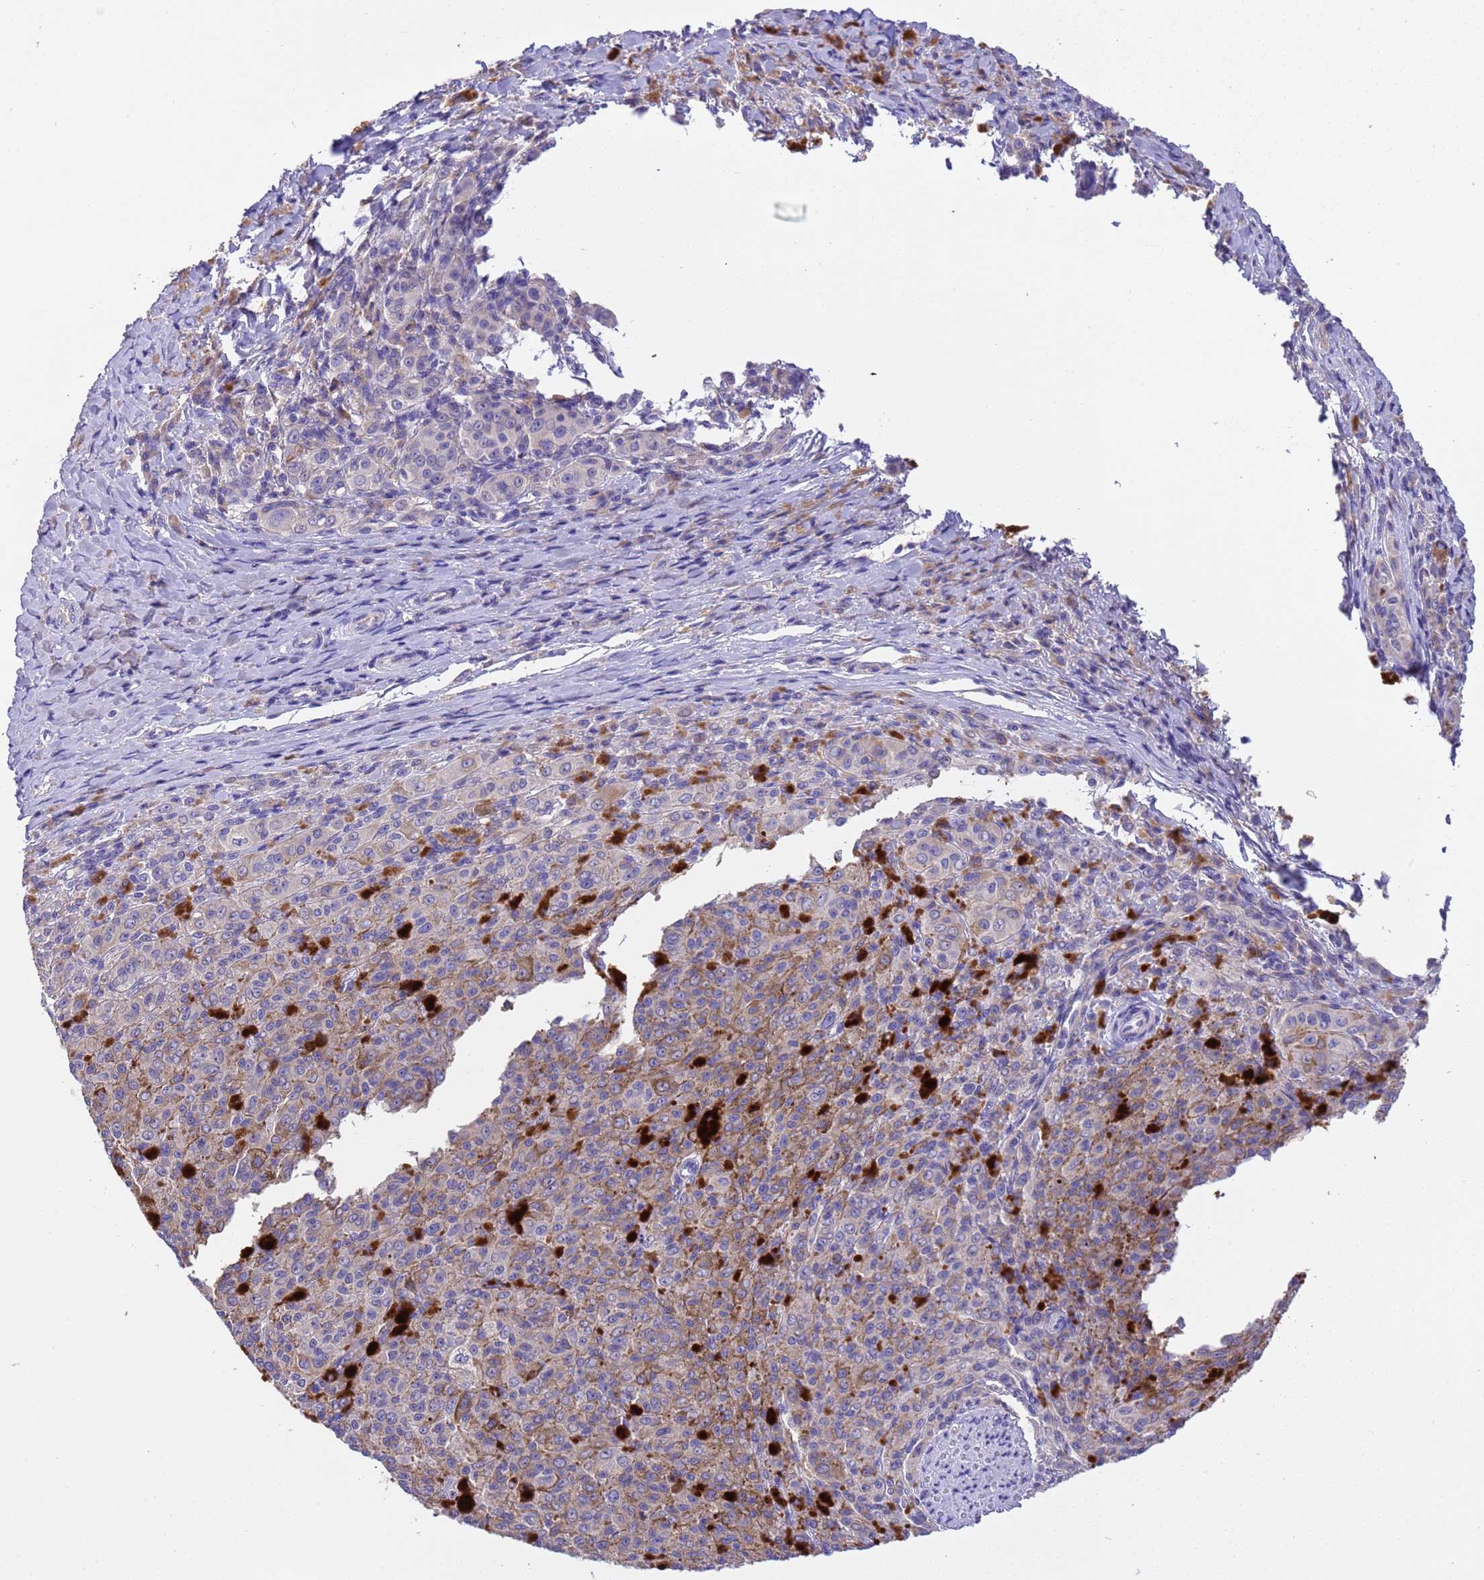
{"staining": {"intensity": "negative", "quantity": "none", "location": "none"}, "tissue": "melanoma", "cell_type": "Tumor cells", "image_type": "cancer", "snomed": [{"axis": "morphology", "description": "Malignant melanoma, NOS"}, {"axis": "topography", "description": "Skin"}], "caption": "A micrograph of melanoma stained for a protein reveals no brown staining in tumor cells.", "gene": "SLC24A3", "patient": {"sex": "female", "age": 52}}